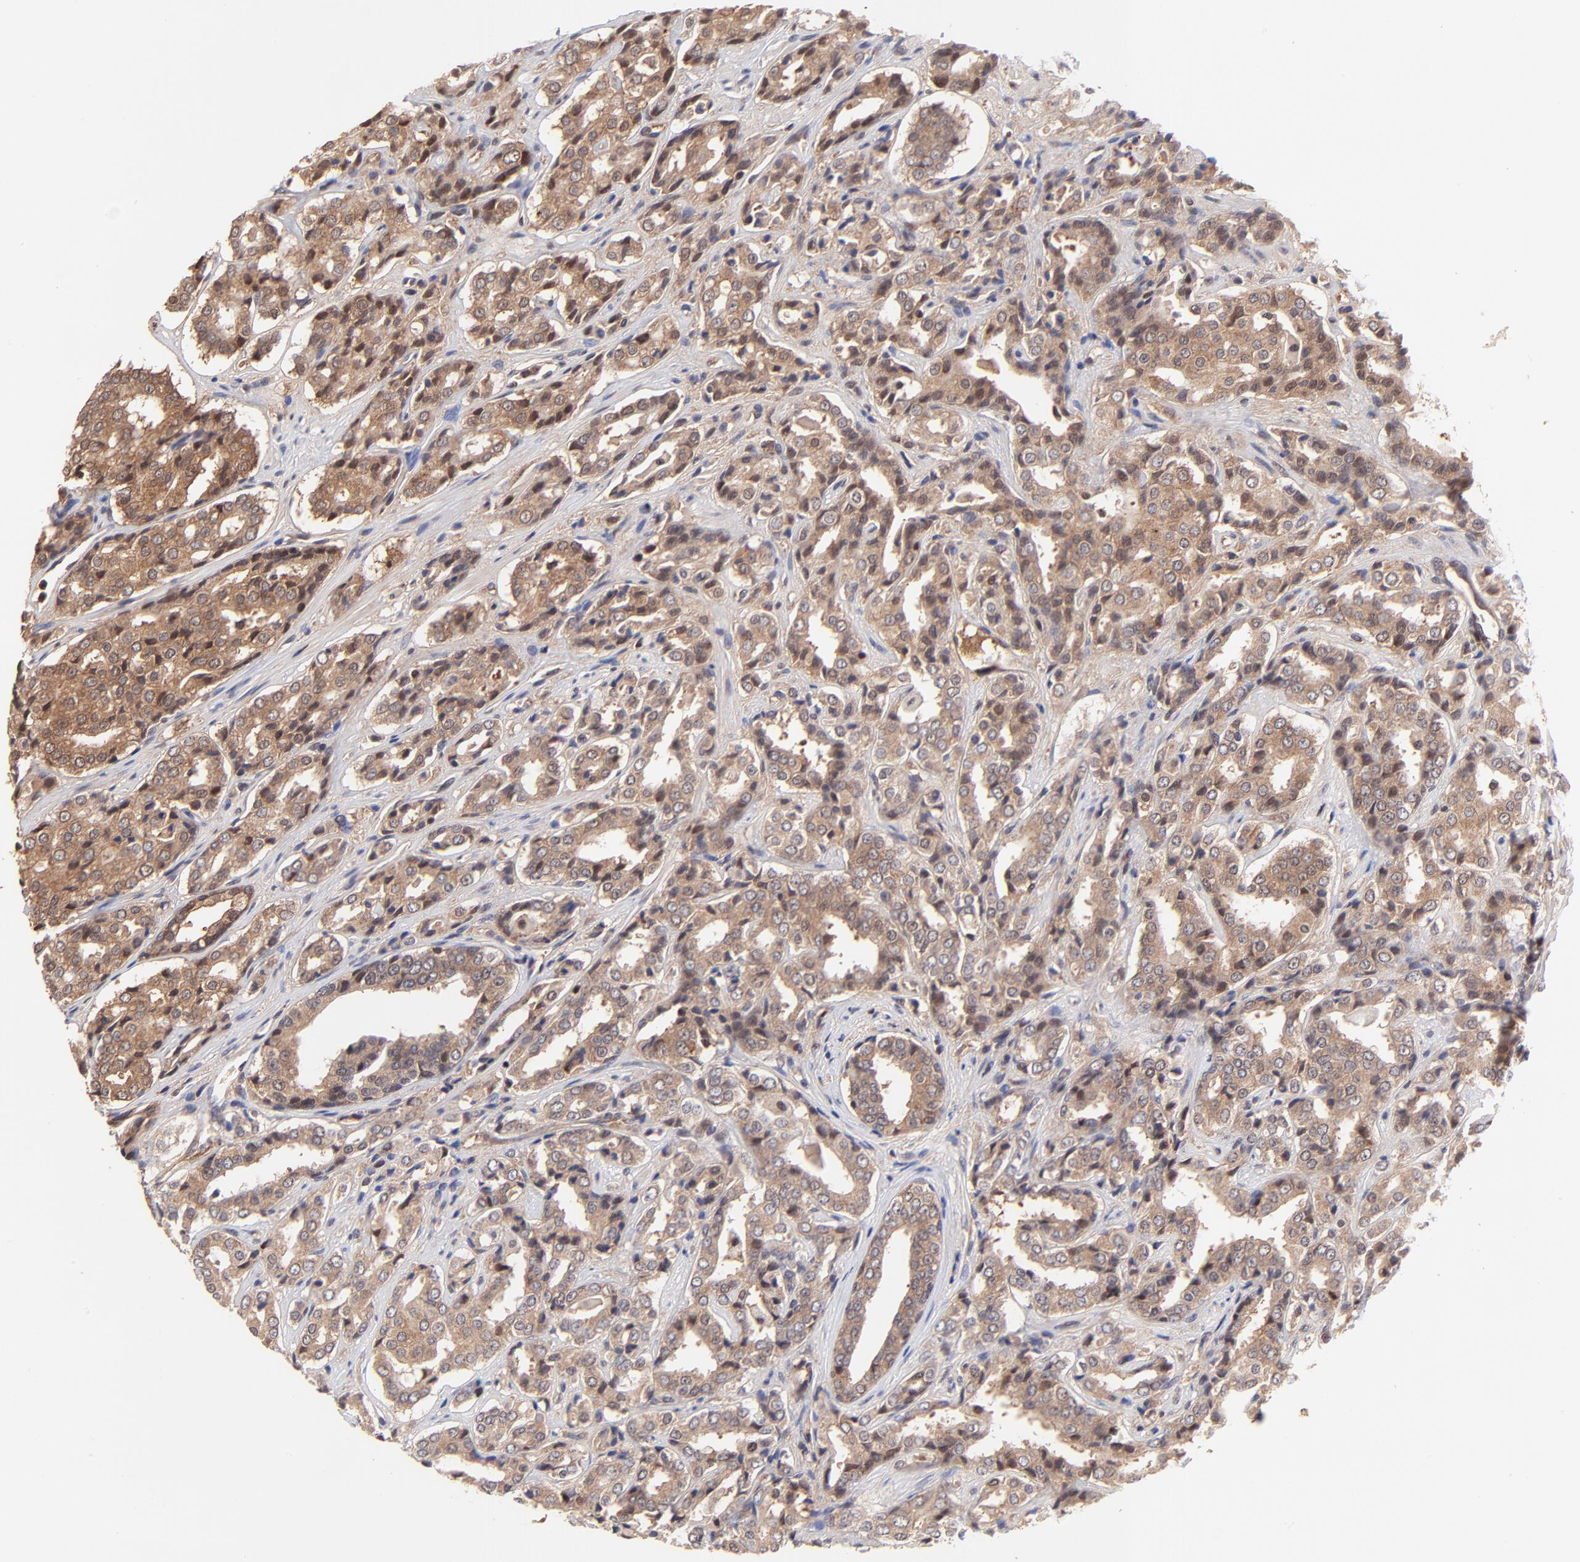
{"staining": {"intensity": "moderate", "quantity": ">75%", "location": "cytoplasmic/membranous"}, "tissue": "prostate cancer", "cell_type": "Tumor cells", "image_type": "cancer", "snomed": [{"axis": "morphology", "description": "Adenocarcinoma, Medium grade"}, {"axis": "topography", "description": "Prostate"}], "caption": "Adenocarcinoma (medium-grade) (prostate) stained for a protein displays moderate cytoplasmic/membranous positivity in tumor cells. Immunohistochemistry stains the protein in brown and the nuclei are stained blue.", "gene": "PSMA6", "patient": {"sex": "male", "age": 60}}